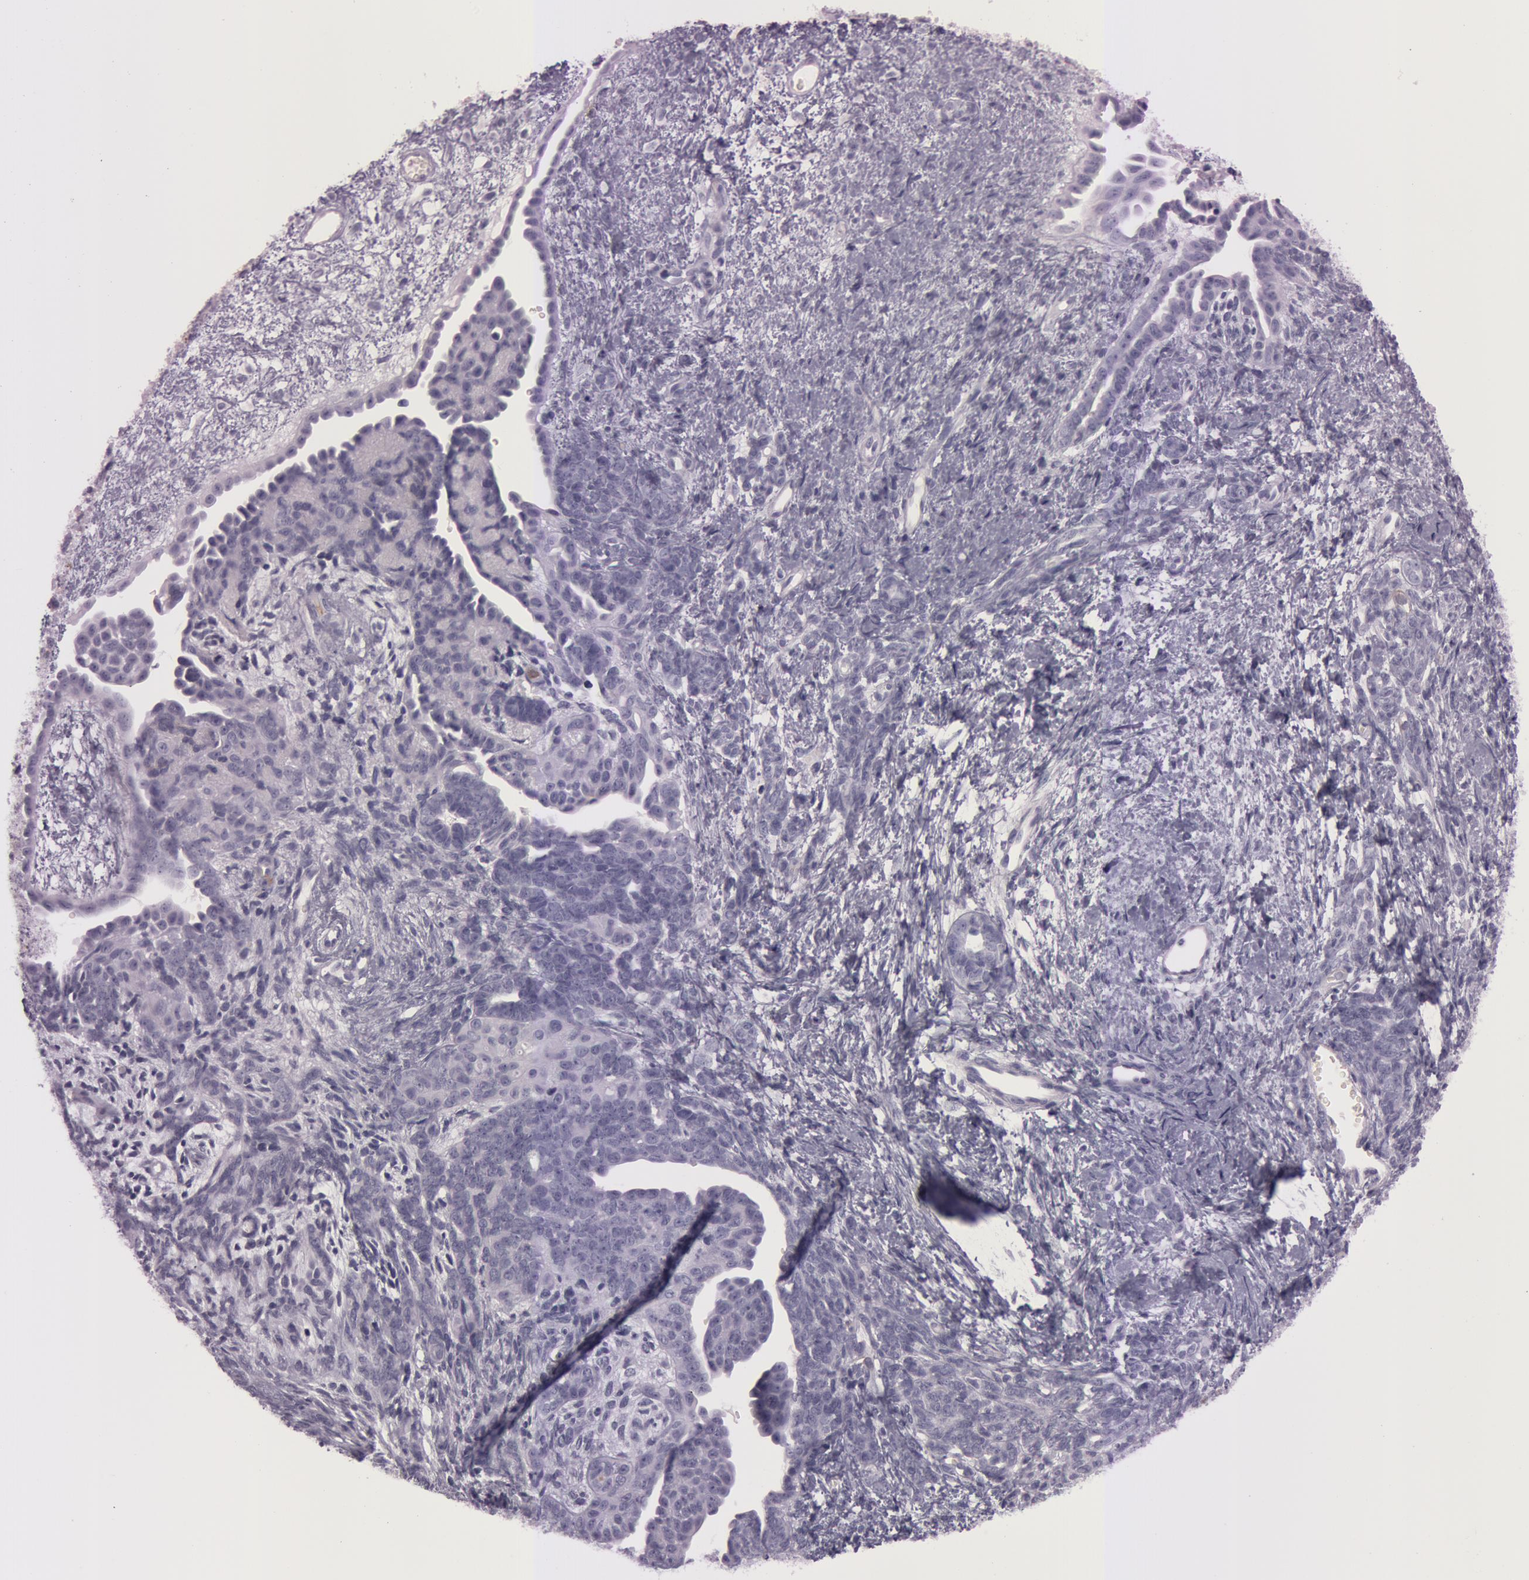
{"staining": {"intensity": "negative", "quantity": "none", "location": "none"}, "tissue": "endometrial cancer", "cell_type": "Tumor cells", "image_type": "cancer", "snomed": [{"axis": "morphology", "description": "Neoplasm, malignant, NOS"}, {"axis": "topography", "description": "Endometrium"}], "caption": "Immunohistochemical staining of endometrial cancer (malignant neoplasm) shows no significant expression in tumor cells.", "gene": "FOLH1", "patient": {"sex": "female", "age": 74}}